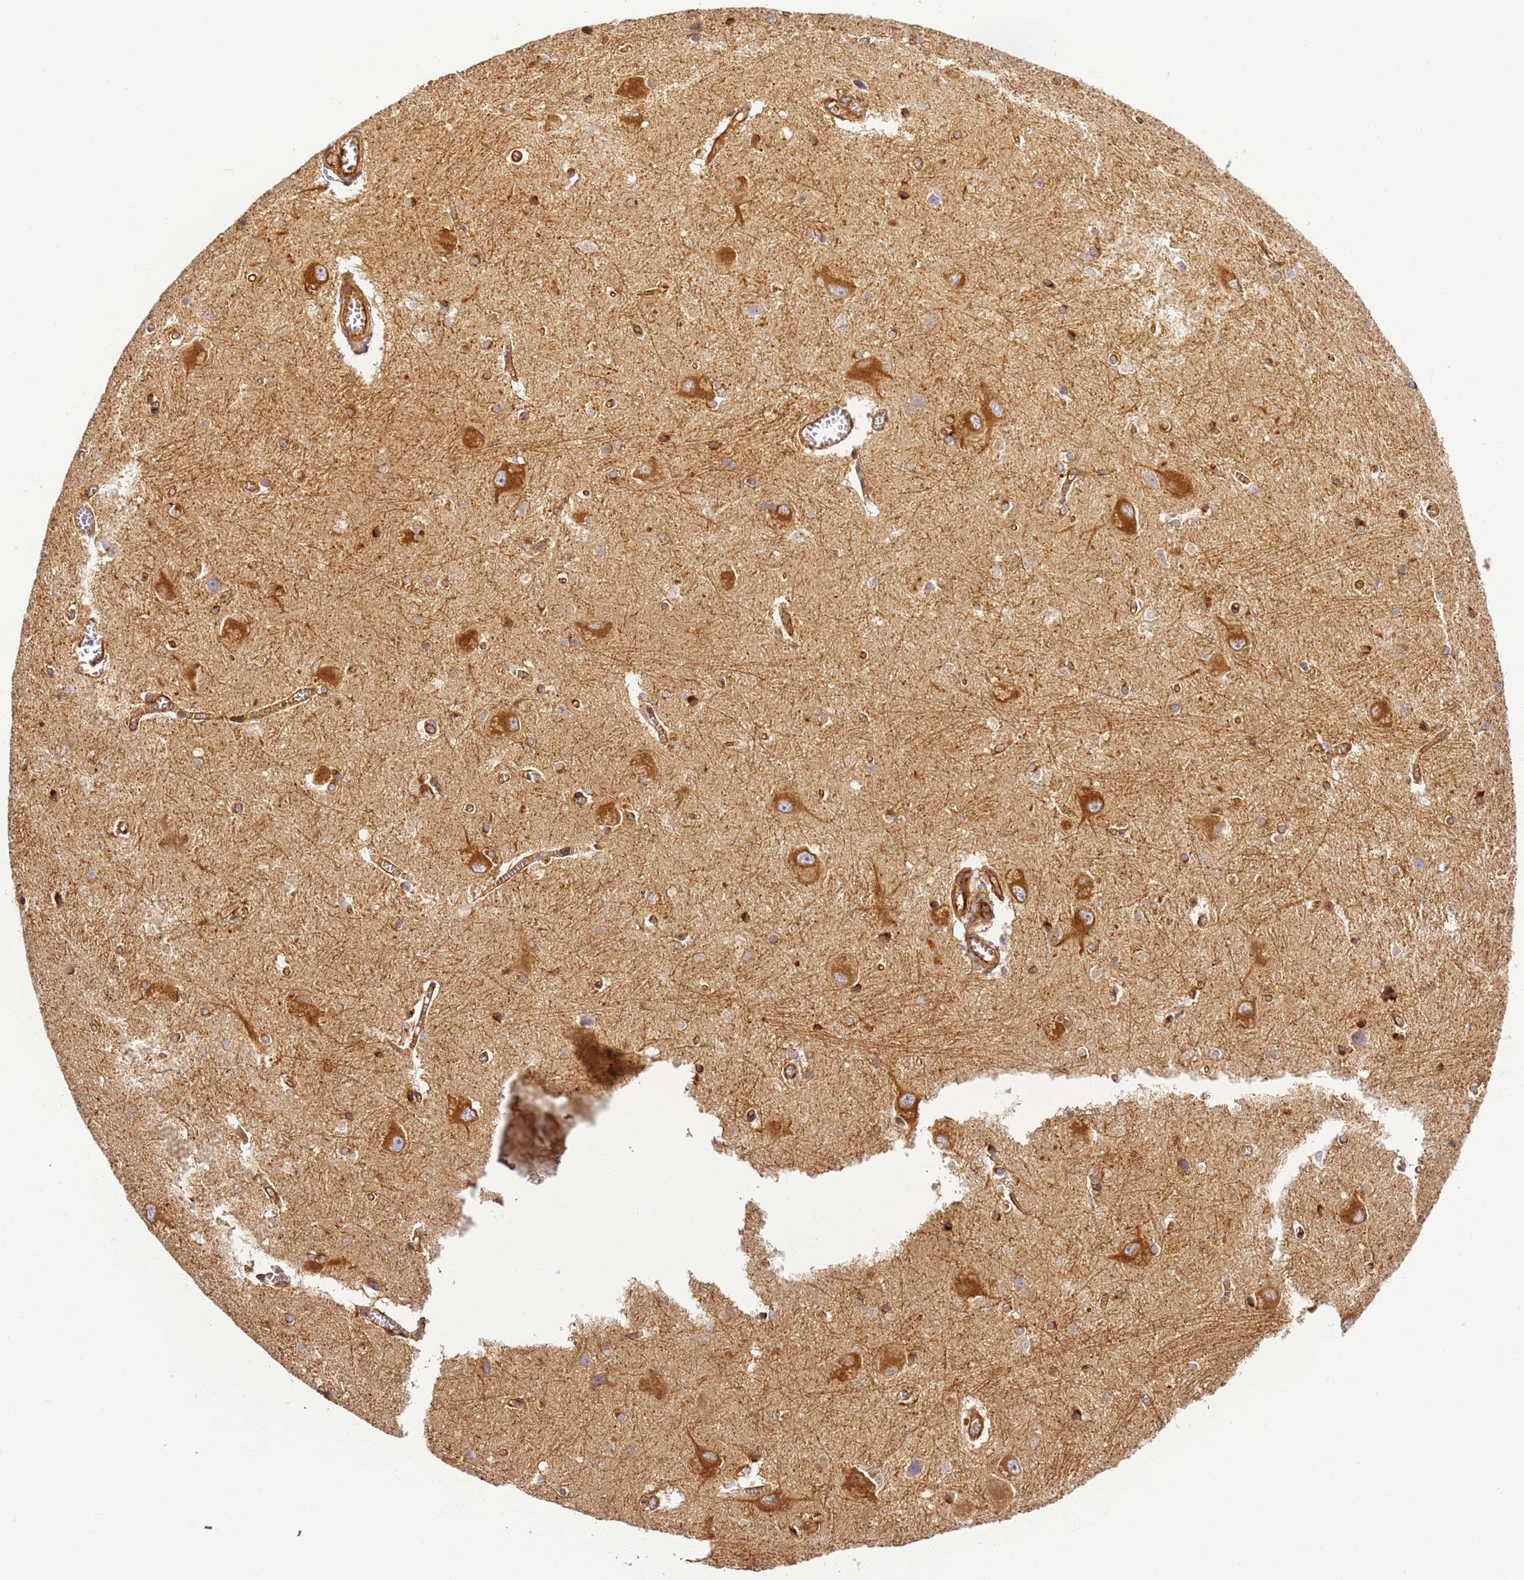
{"staining": {"intensity": "moderate", "quantity": "25%-75%", "location": "cytoplasmic/membranous"}, "tissue": "caudate", "cell_type": "Glial cells", "image_type": "normal", "snomed": [{"axis": "morphology", "description": "Normal tissue, NOS"}, {"axis": "topography", "description": "Lateral ventricle wall"}], "caption": "Approximately 25%-75% of glial cells in benign caudate display moderate cytoplasmic/membranous protein positivity as visualized by brown immunohistochemical staining.", "gene": "DYNC1I2", "patient": {"sex": "male", "age": 37}}